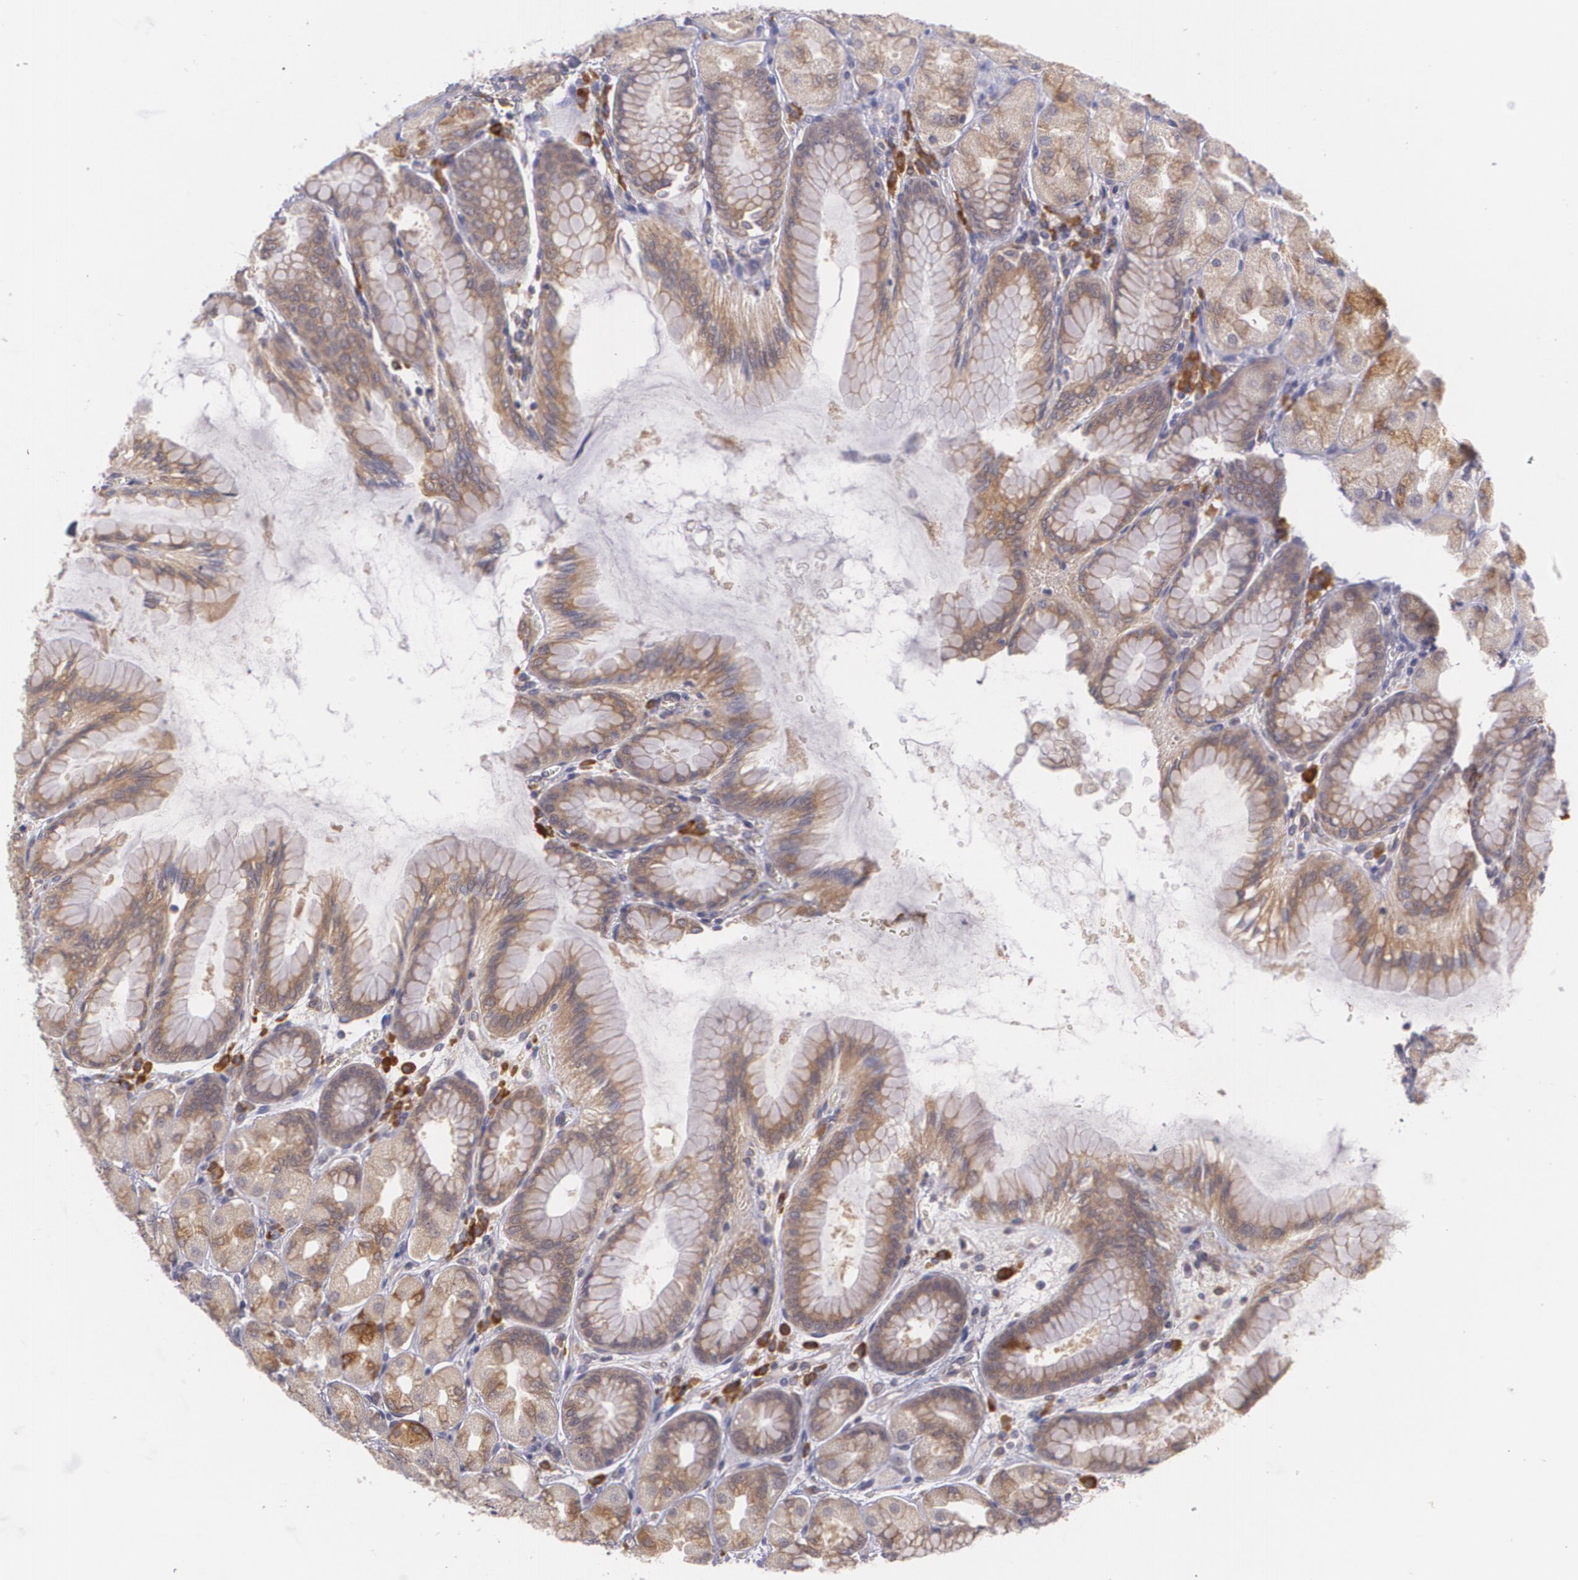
{"staining": {"intensity": "moderate", "quantity": ">75%", "location": "cytoplasmic/membranous"}, "tissue": "stomach", "cell_type": "Glandular cells", "image_type": "normal", "snomed": [{"axis": "morphology", "description": "Normal tissue, NOS"}, {"axis": "topography", "description": "Stomach, upper"}], "caption": "Immunohistochemical staining of normal stomach exhibits medium levels of moderate cytoplasmic/membranous positivity in approximately >75% of glandular cells.", "gene": "CCL17", "patient": {"sex": "female", "age": 56}}